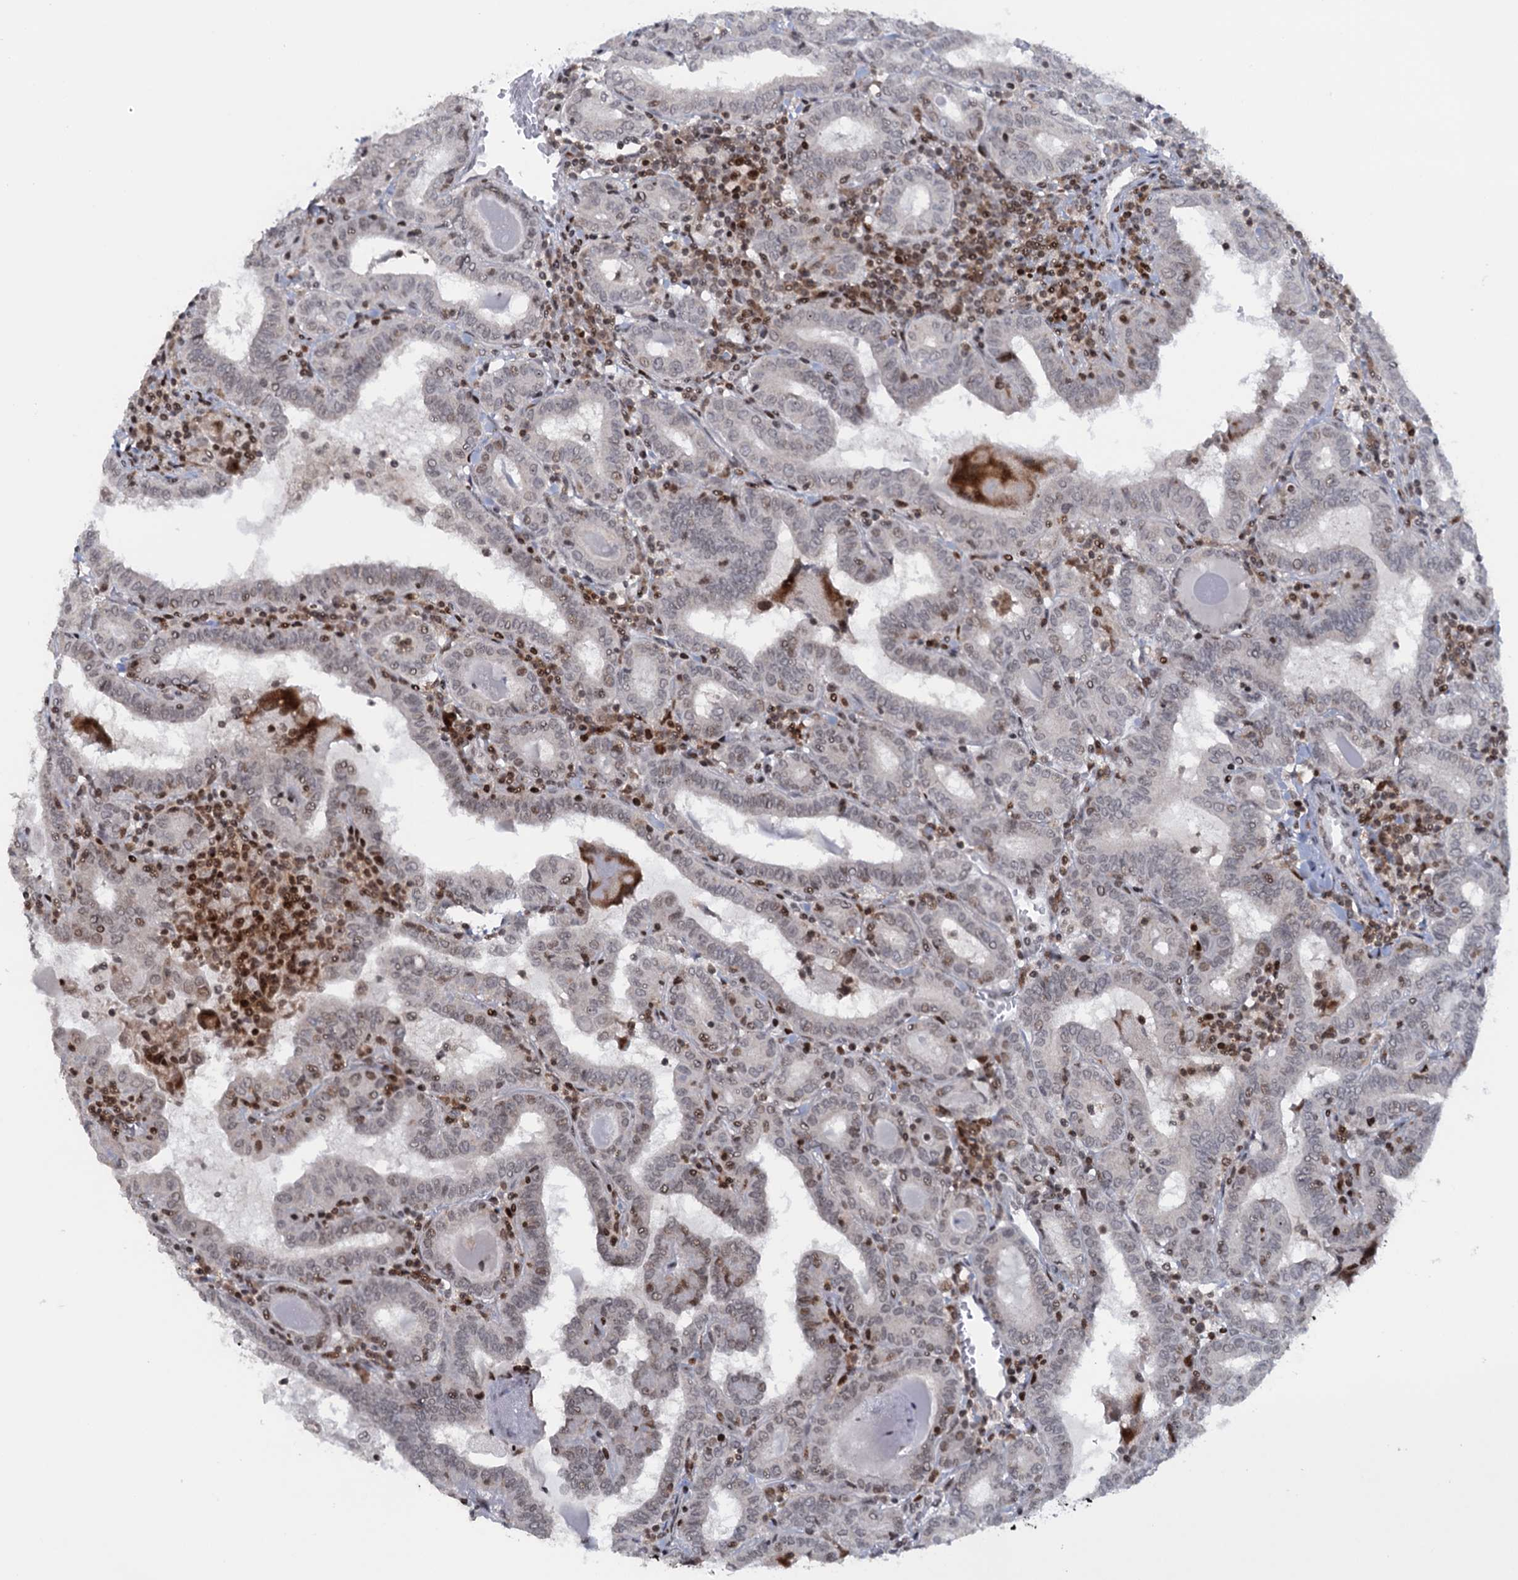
{"staining": {"intensity": "weak", "quantity": "<25%", "location": "nuclear"}, "tissue": "thyroid cancer", "cell_type": "Tumor cells", "image_type": "cancer", "snomed": [{"axis": "morphology", "description": "Papillary adenocarcinoma, NOS"}, {"axis": "topography", "description": "Thyroid gland"}], "caption": "DAB (3,3'-diaminobenzidine) immunohistochemical staining of human thyroid papillary adenocarcinoma exhibits no significant expression in tumor cells. Brightfield microscopy of immunohistochemistry stained with DAB (3,3'-diaminobenzidine) (brown) and hematoxylin (blue), captured at high magnification.", "gene": "FYB1", "patient": {"sex": "female", "age": 72}}